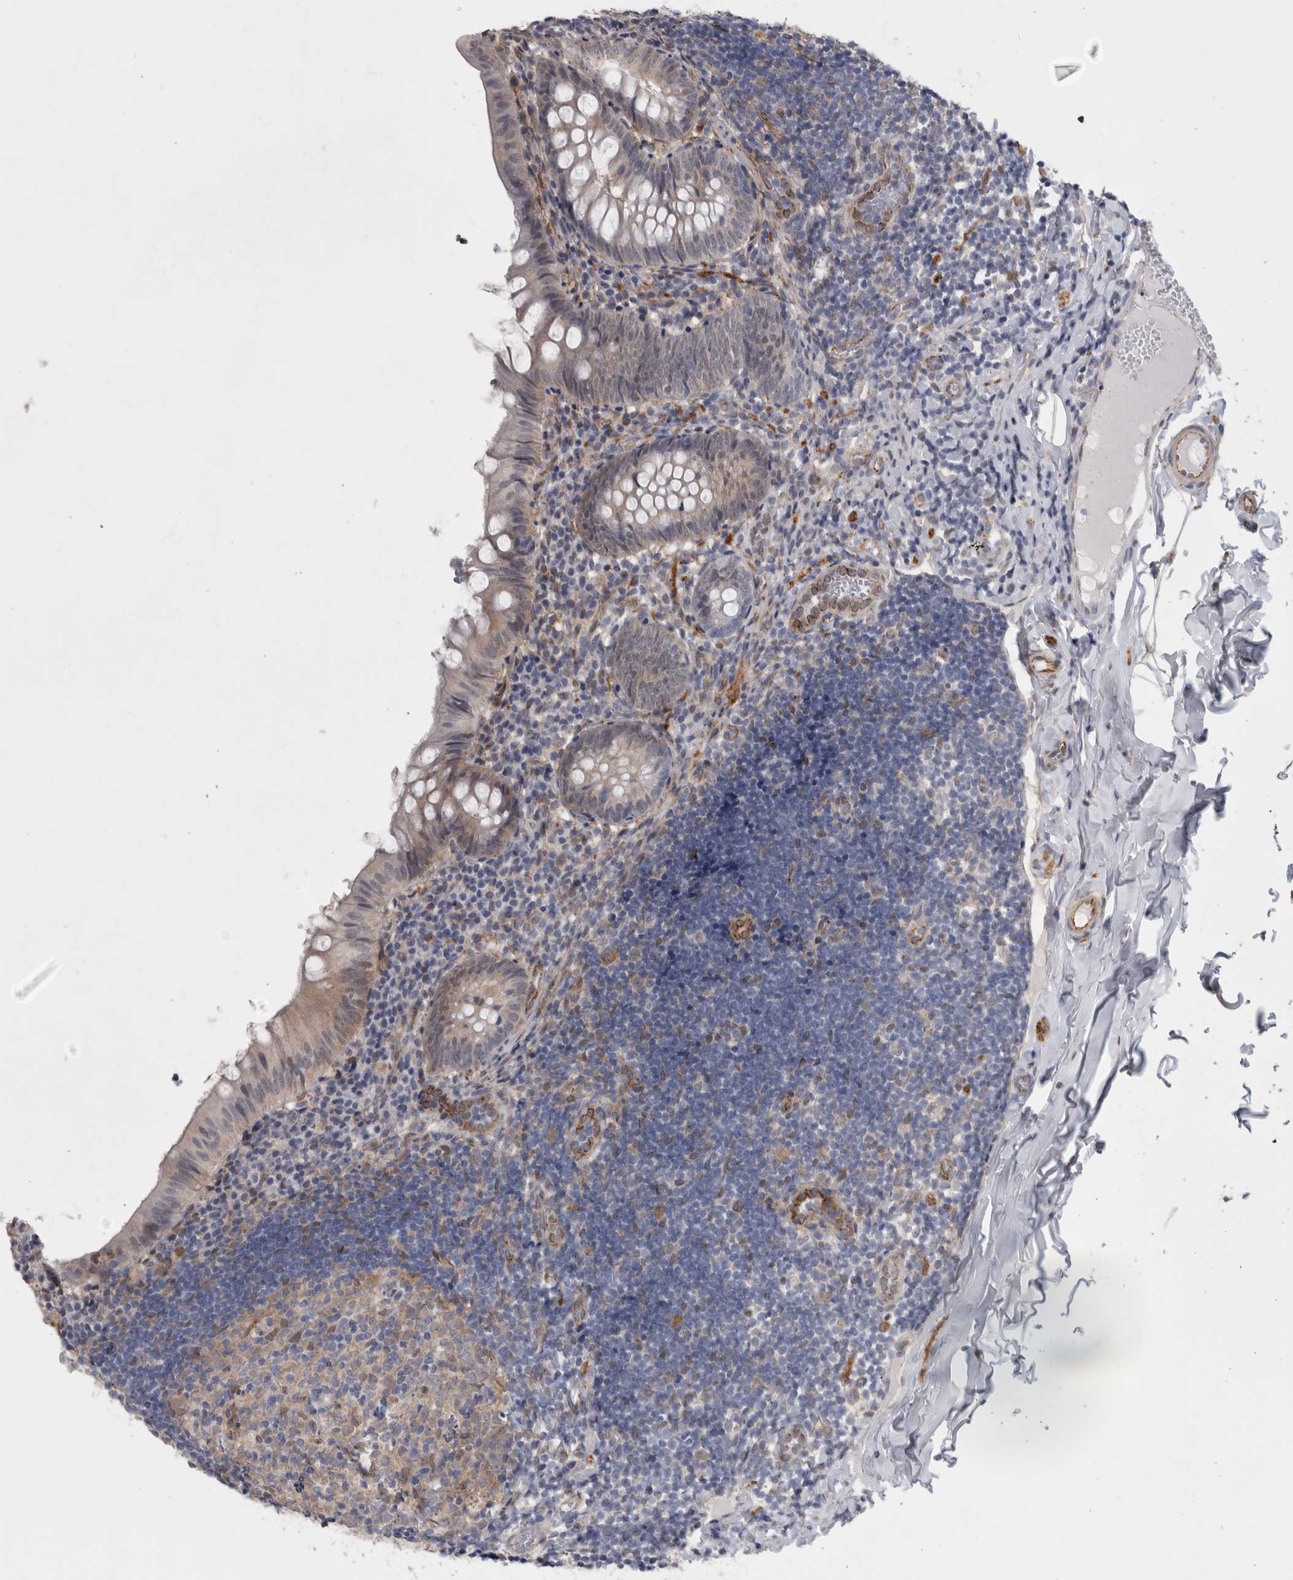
{"staining": {"intensity": "weak", "quantity": "<25%", "location": "cytoplasmic/membranous"}, "tissue": "appendix", "cell_type": "Glandular cells", "image_type": "normal", "snomed": [{"axis": "morphology", "description": "Normal tissue, NOS"}, {"axis": "topography", "description": "Appendix"}], "caption": "DAB (3,3'-diaminobenzidine) immunohistochemical staining of unremarkable appendix reveals no significant positivity in glandular cells. The staining was performed using DAB (3,3'-diaminobenzidine) to visualize the protein expression in brown, while the nuclei were stained in blue with hematoxylin (Magnification: 20x).", "gene": "ACOT7", "patient": {"sex": "male", "age": 8}}